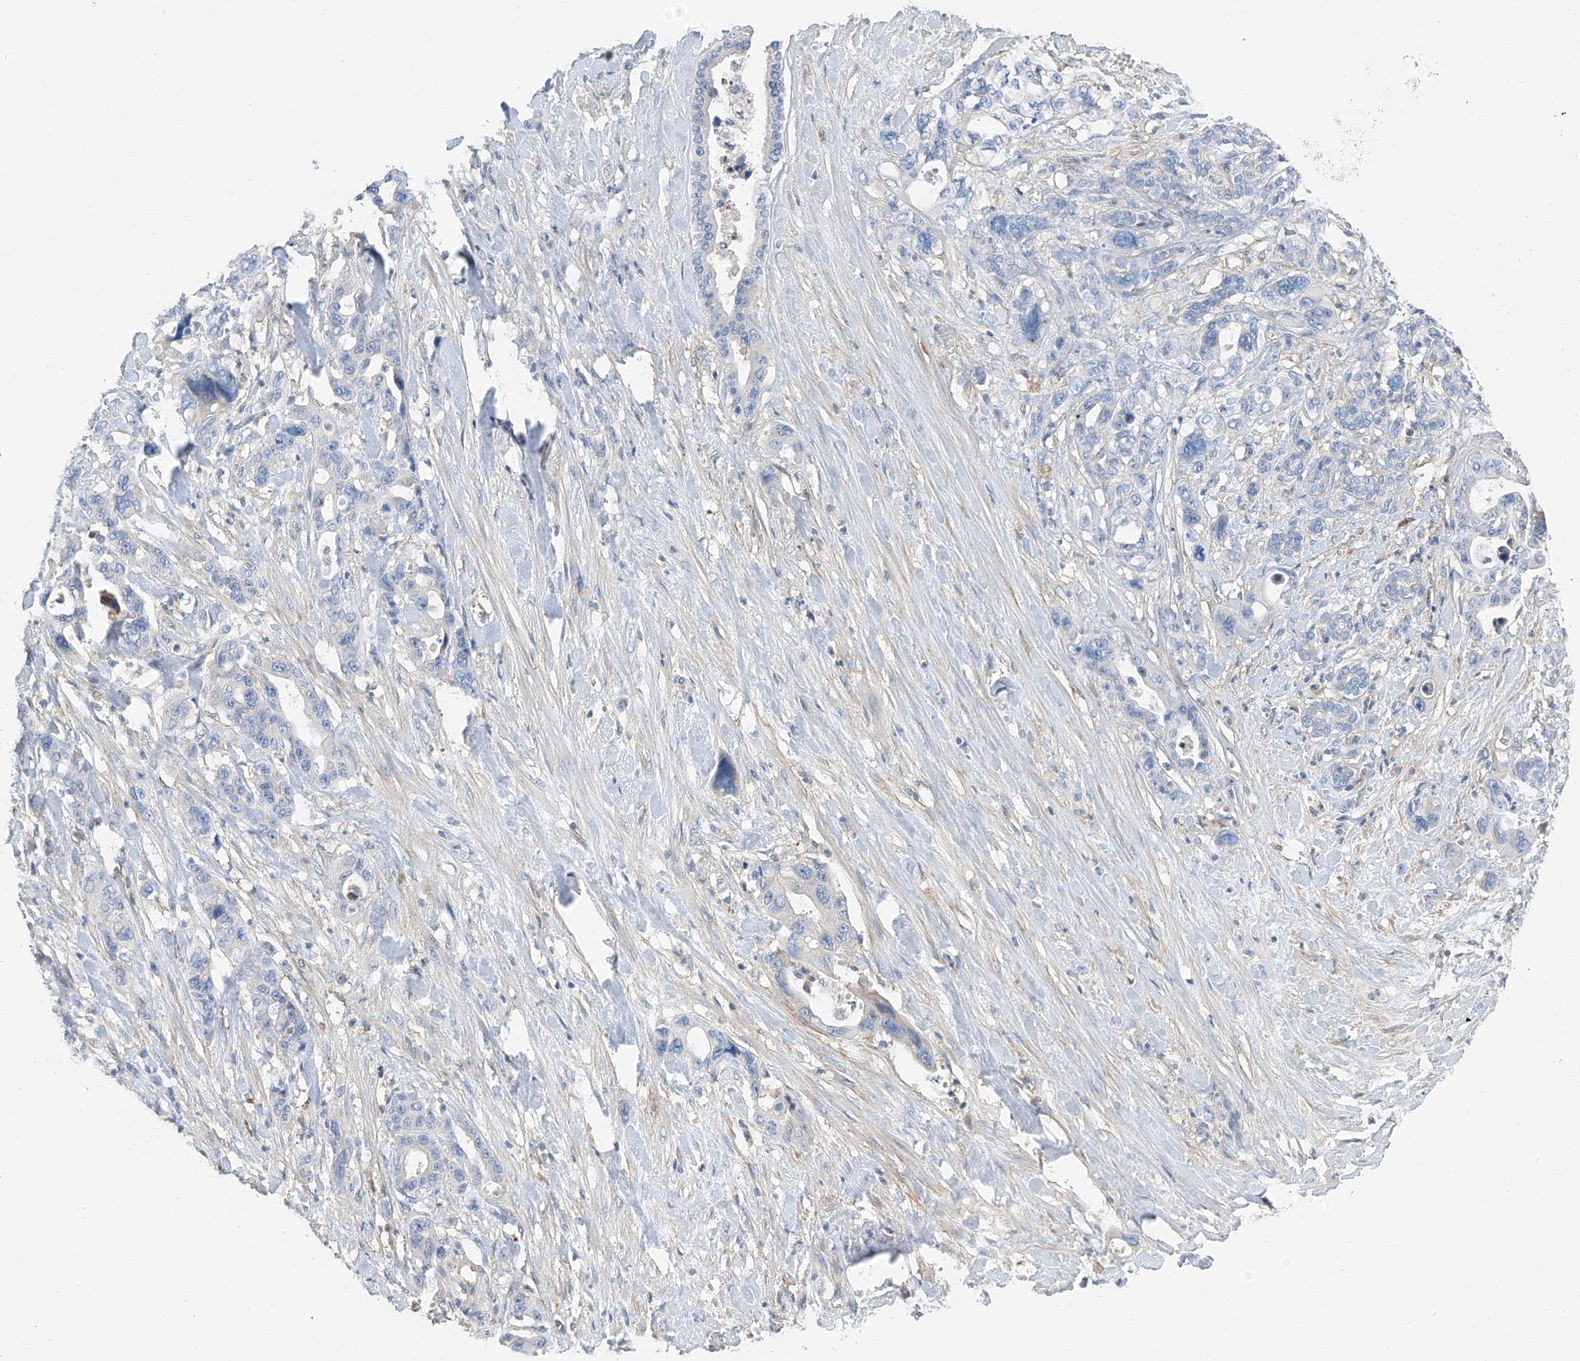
{"staining": {"intensity": "negative", "quantity": "none", "location": "none"}, "tissue": "pancreatic cancer", "cell_type": "Tumor cells", "image_type": "cancer", "snomed": [{"axis": "morphology", "description": "Adenocarcinoma, NOS"}, {"axis": "topography", "description": "Pancreas"}], "caption": "Protein analysis of adenocarcinoma (pancreatic) displays no significant expression in tumor cells.", "gene": "NALCN", "patient": {"sex": "male", "age": 46}}